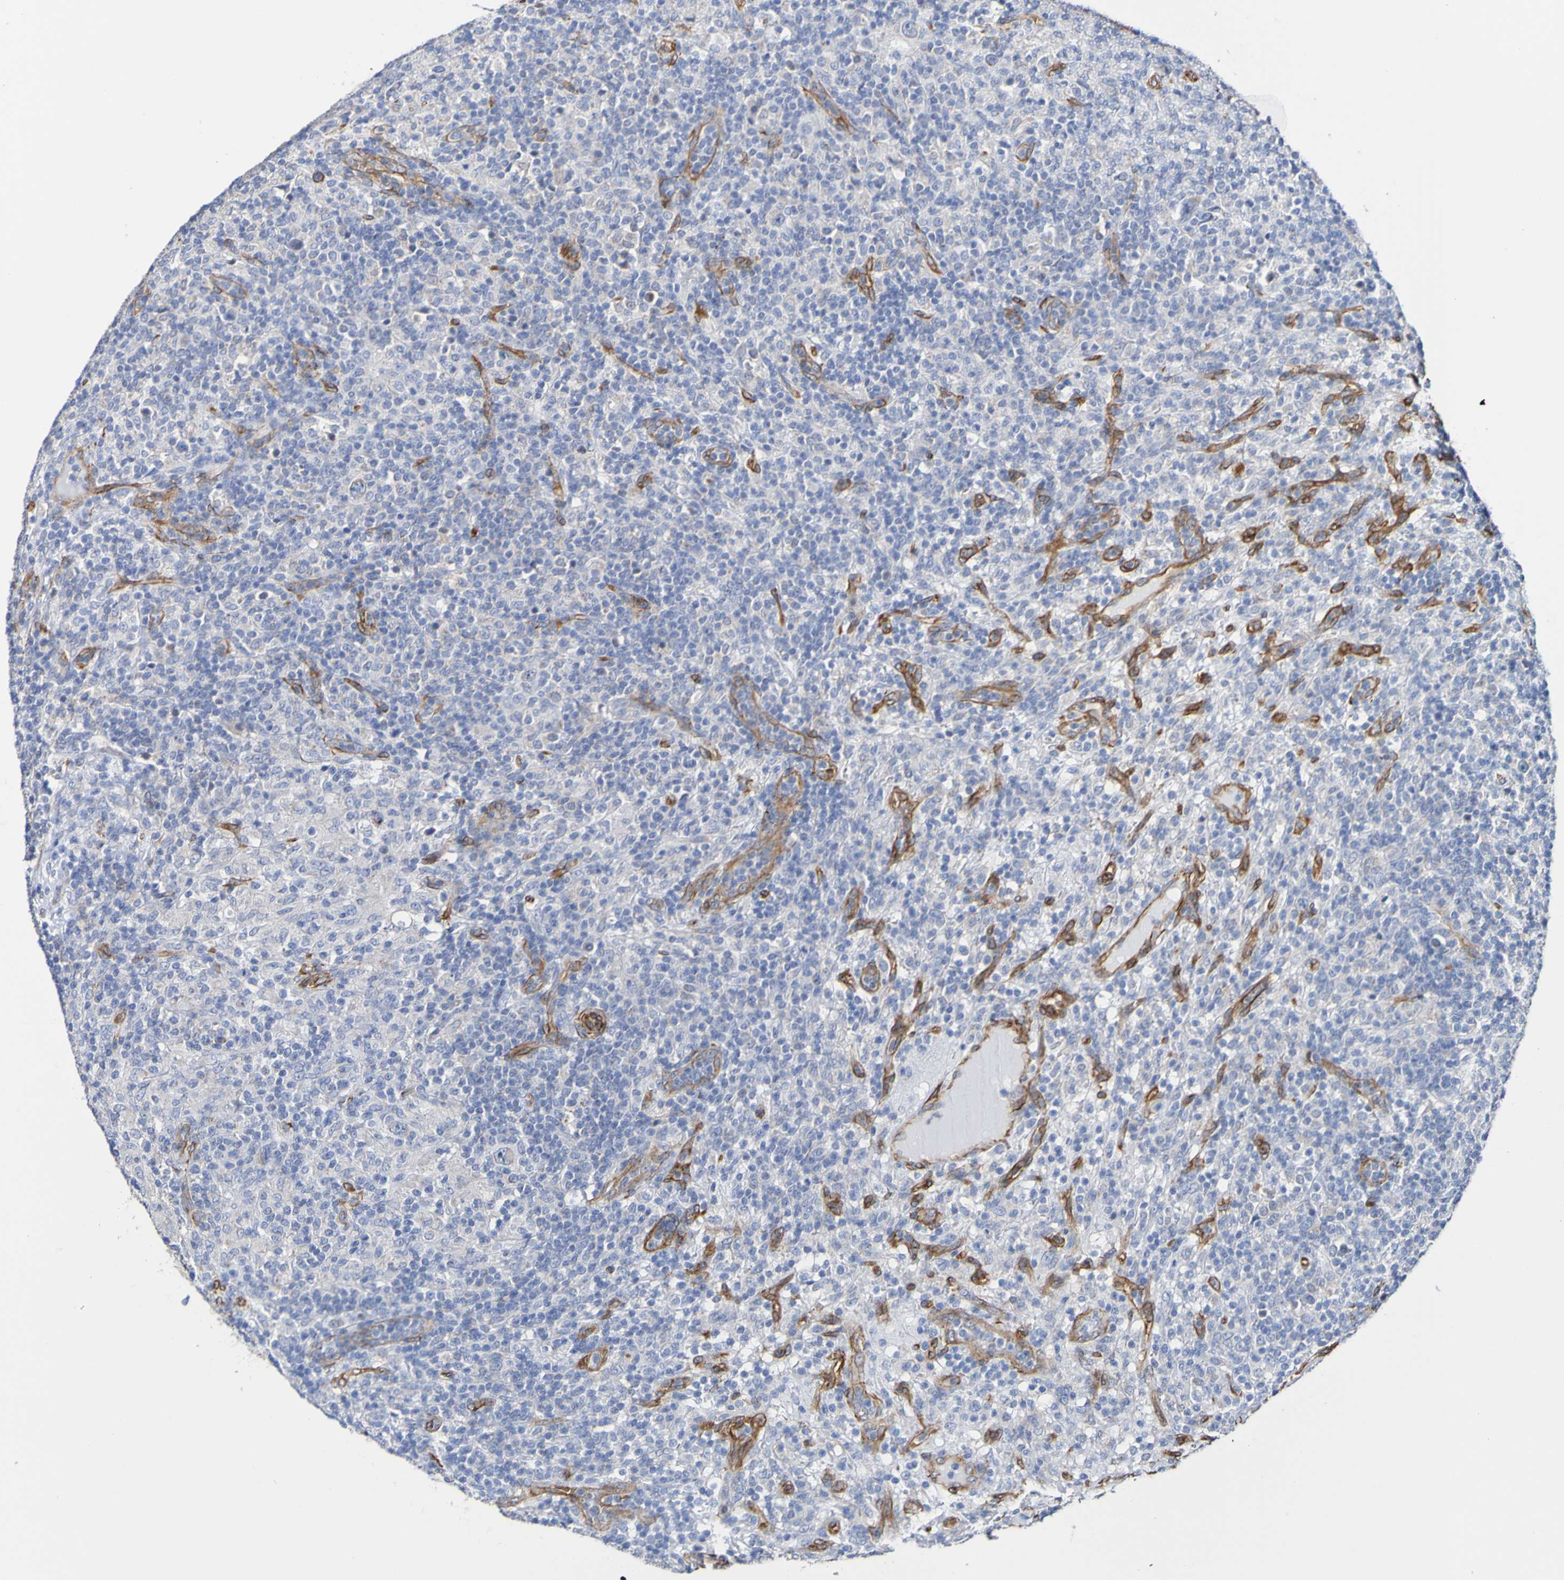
{"staining": {"intensity": "weak", "quantity": "<25%", "location": "cytoplasmic/membranous"}, "tissue": "lymphoma", "cell_type": "Tumor cells", "image_type": "cancer", "snomed": [{"axis": "morphology", "description": "Hodgkin's disease, NOS"}, {"axis": "topography", "description": "Lymph node"}], "caption": "Hodgkin's disease was stained to show a protein in brown. There is no significant expression in tumor cells.", "gene": "ELMOD3", "patient": {"sex": "male", "age": 70}}